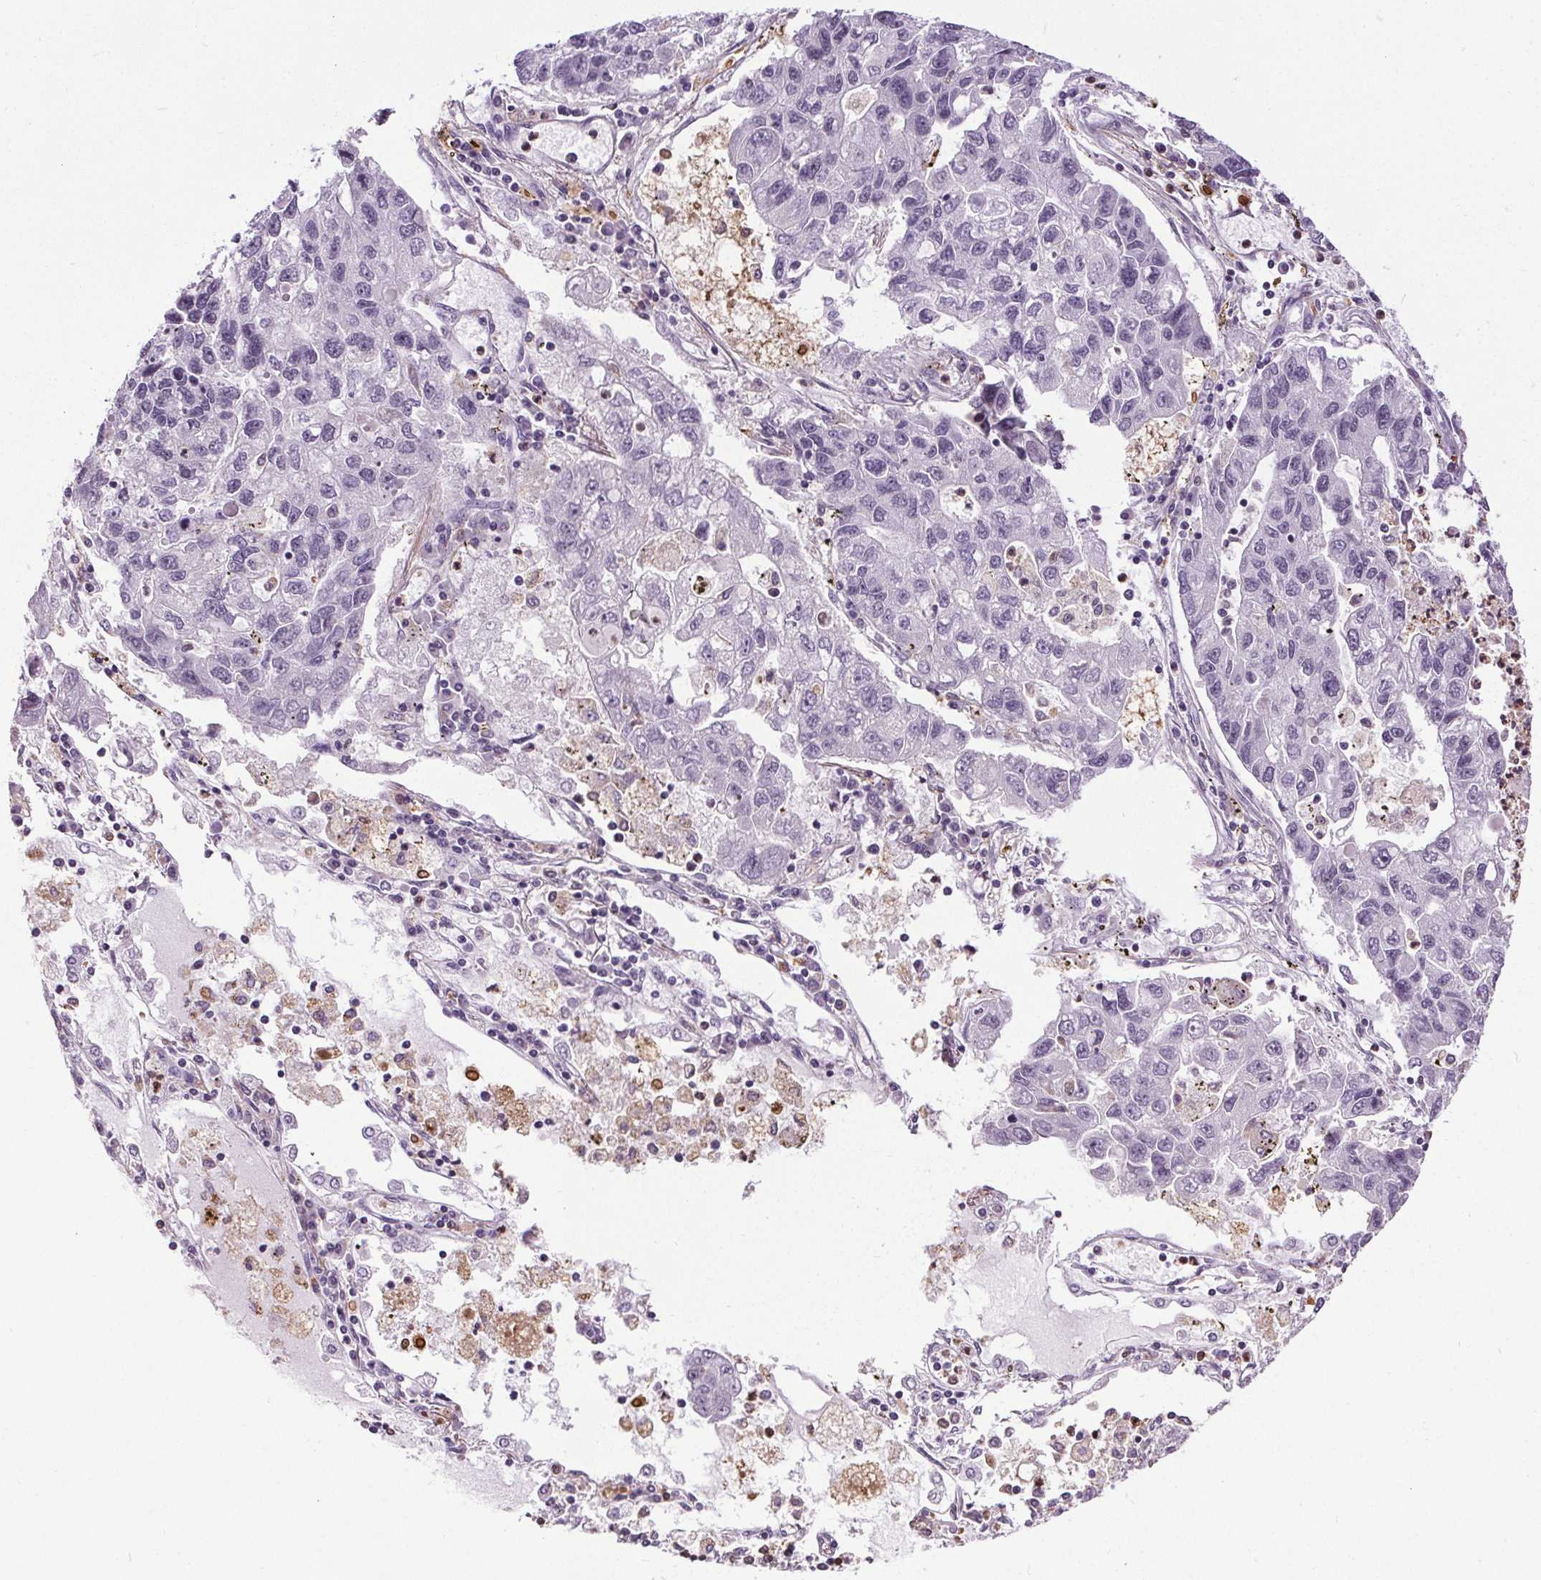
{"staining": {"intensity": "negative", "quantity": "none", "location": "none"}, "tissue": "lung cancer", "cell_type": "Tumor cells", "image_type": "cancer", "snomed": [{"axis": "morphology", "description": "Adenocarcinoma, NOS"}, {"axis": "topography", "description": "Bronchus"}, {"axis": "topography", "description": "Lung"}], "caption": "IHC histopathology image of neoplastic tissue: human lung cancer stained with DAB exhibits no significant protein expression in tumor cells. (DAB IHC visualized using brightfield microscopy, high magnification).", "gene": "TMEM240", "patient": {"sex": "female", "age": 51}}